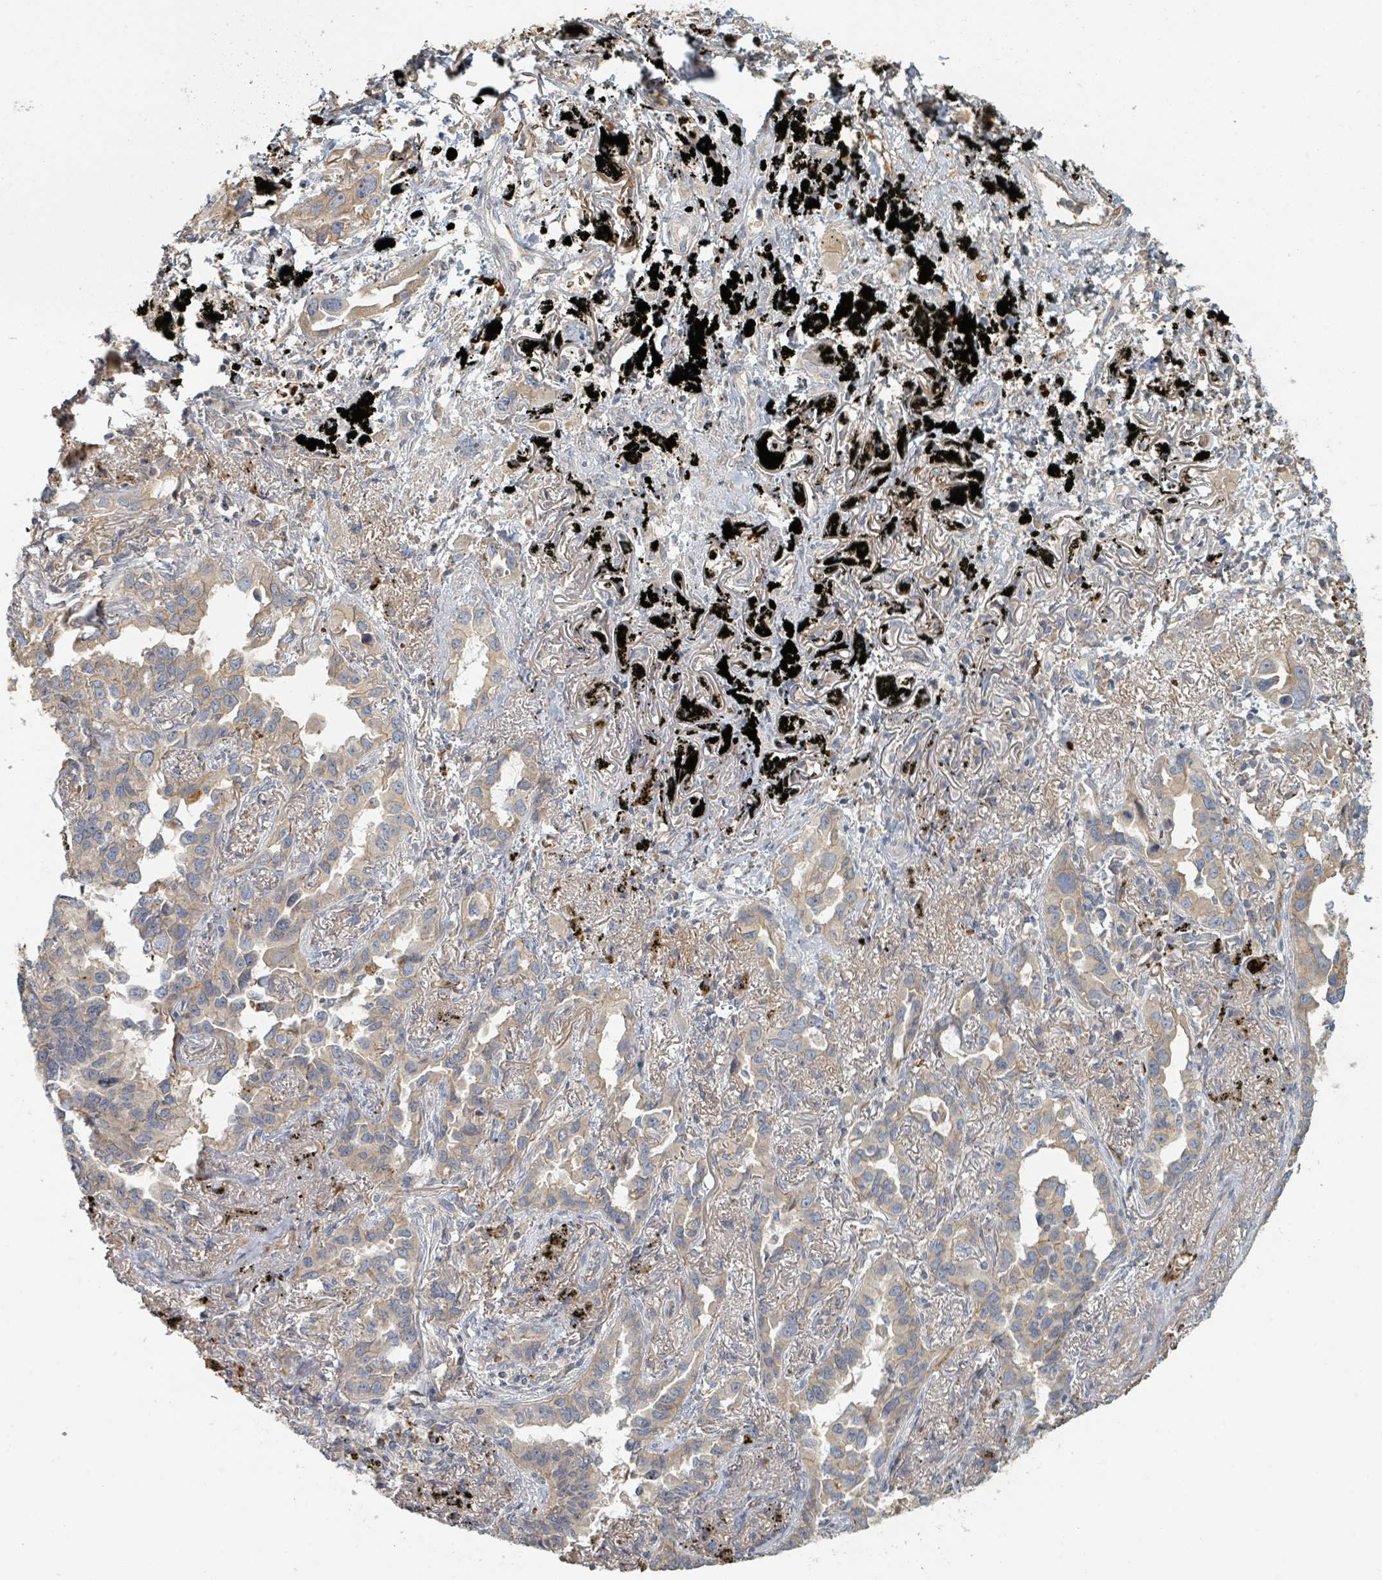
{"staining": {"intensity": "weak", "quantity": "25%-75%", "location": "cytoplasmic/membranous"}, "tissue": "lung cancer", "cell_type": "Tumor cells", "image_type": "cancer", "snomed": [{"axis": "morphology", "description": "Adenocarcinoma, NOS"}, {"axis": "topography", "description": "Lung"}], "caption": "Immunohistochemistry of lung adenocarcinoma reveals low levels of weak cytoplasmic/membranous expression in approximately 25%-75% of tumor cells.", "gene": "TRPC4AP", "patient": {"sex": "male", "age": 67}}